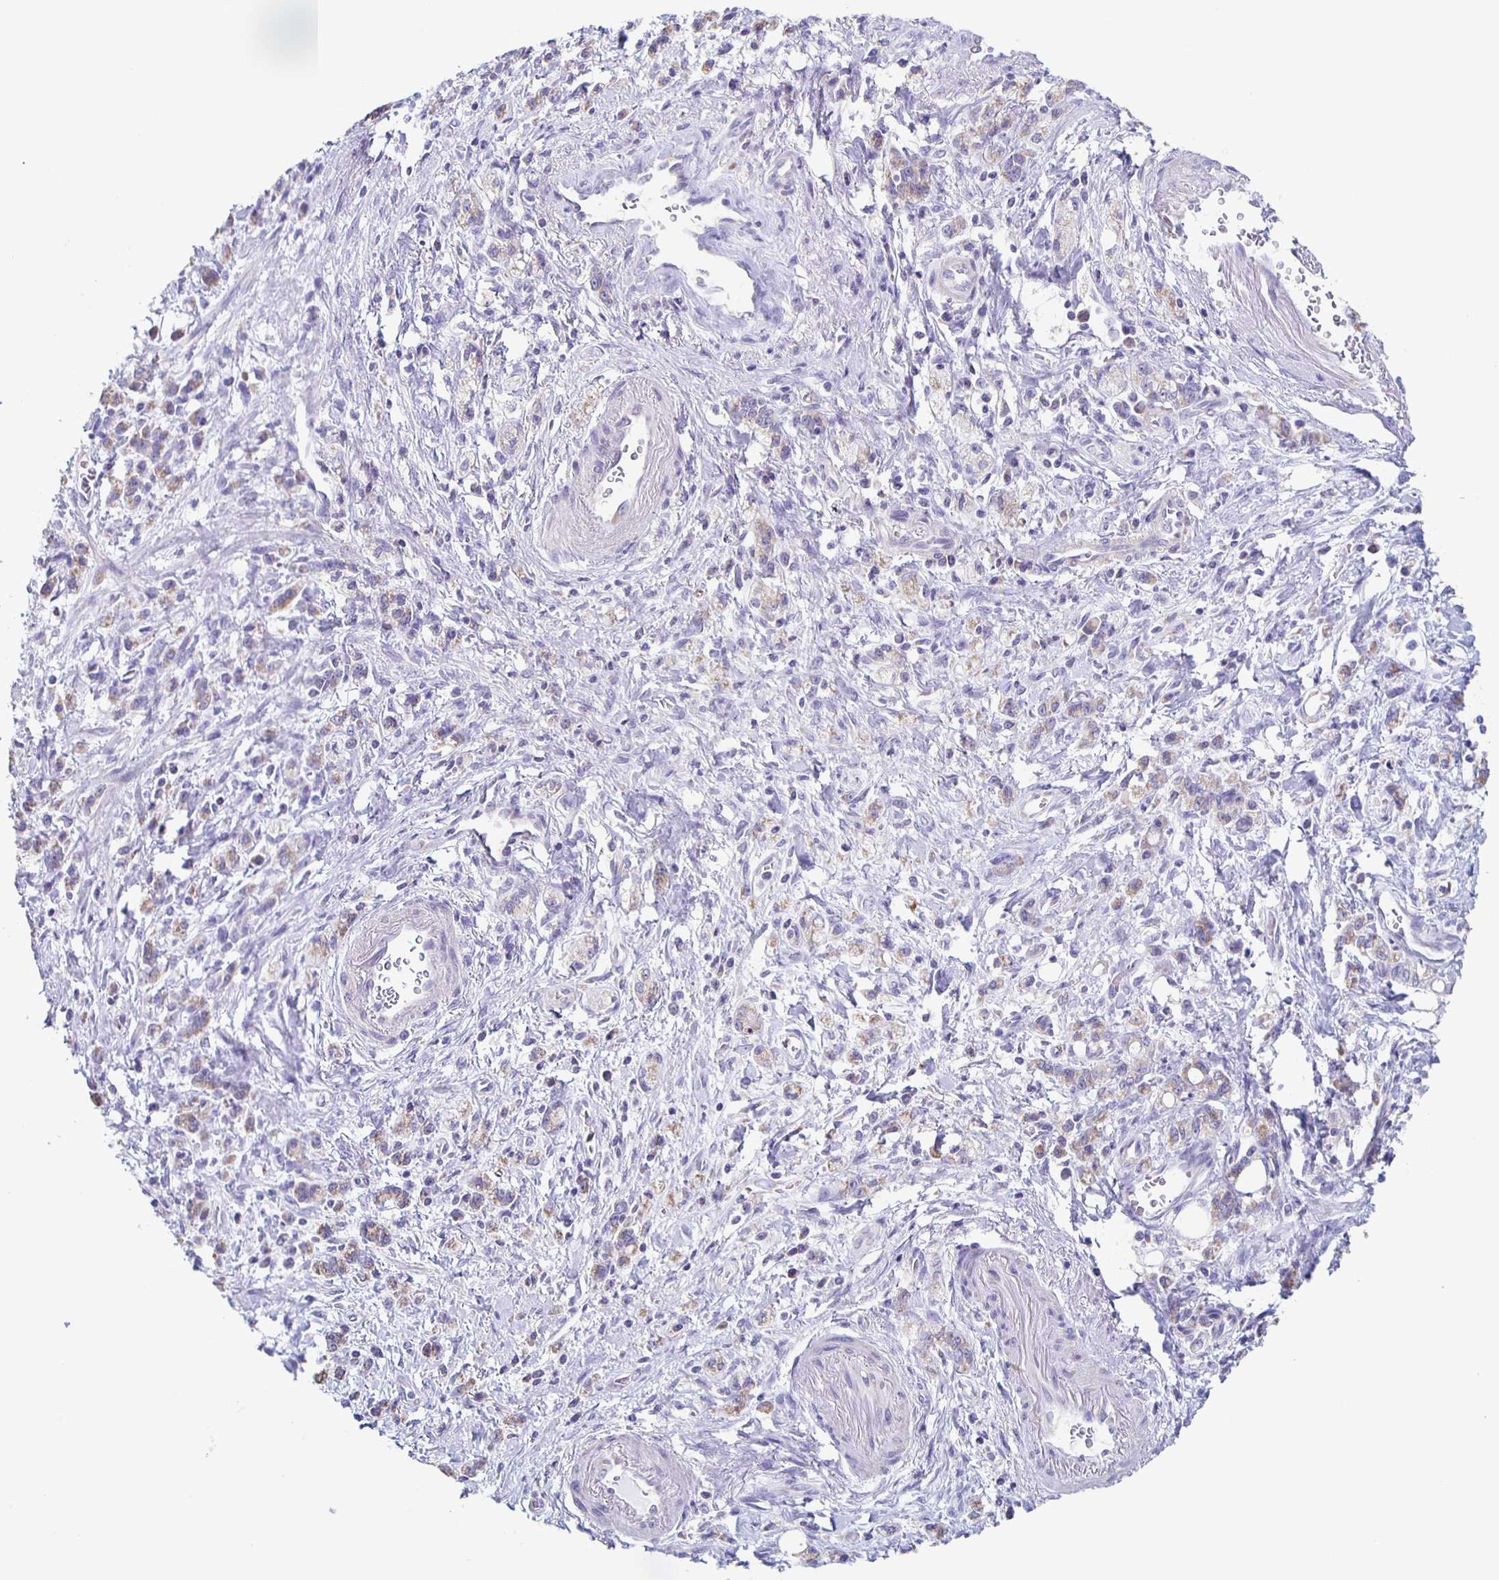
{"staining": {"intensity": "weak", "quantity": "25%-75%", "location": "cytoplasmic/membranous"}, "tissue": "stomach cancer", "cell_type": "Tumor cells", "image_type": "cancer", "snomed": [{"axis": "morphology", "description": "Adenocarcinoma, NOS"}, {"axis": "topography", "description": "Stomach"}], "caption": "Stomach adenocarcinoma stained with immunohistochemistry (IHC) displays weak cytoplasmic/membranous expression in approximately 25%-75% of tumor cells.", "gene": "TPPP", "patient": {"sex": "male", "age": 77}}